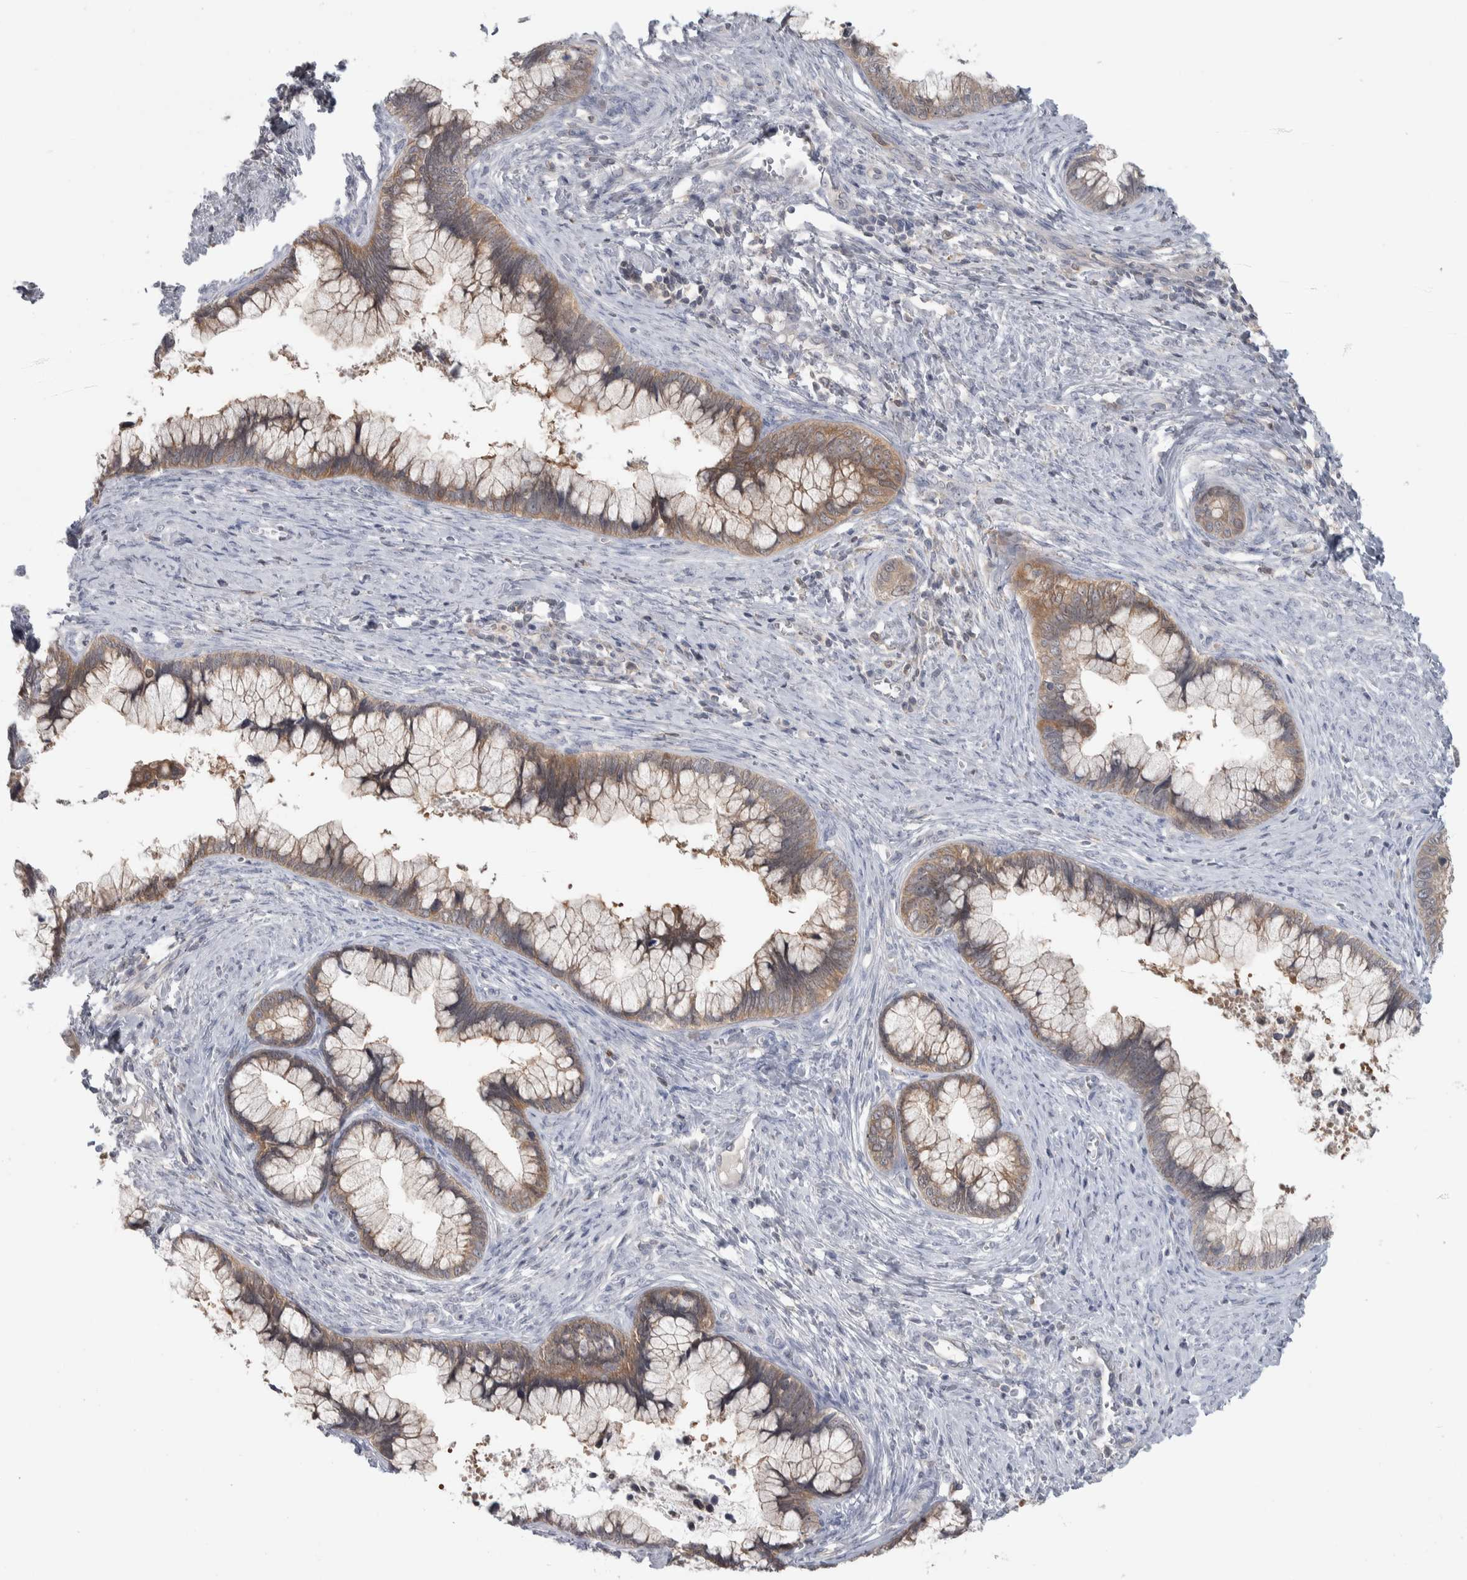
{"staining": {"intensity": "weak", "quantity": ">75%", "location": "cytoplasmic/membranous"}, "tissue": "cervical cancer", "cell_type": "Tumor cells", "image_type": "cancer", "snomed": [{"axis": "morphology", "description": "Adenocarcinoma, NOS"}, {"axis": "topography", "description": "Cervix"}], "caption": "A micrograph of human cervical adenocarcinoma stained for a protein displays weak cytoplasmic/membranous brown staining in tumor cells.", "gene": "HTATIP2", "patient": {"sex": "female", "age": 44}}